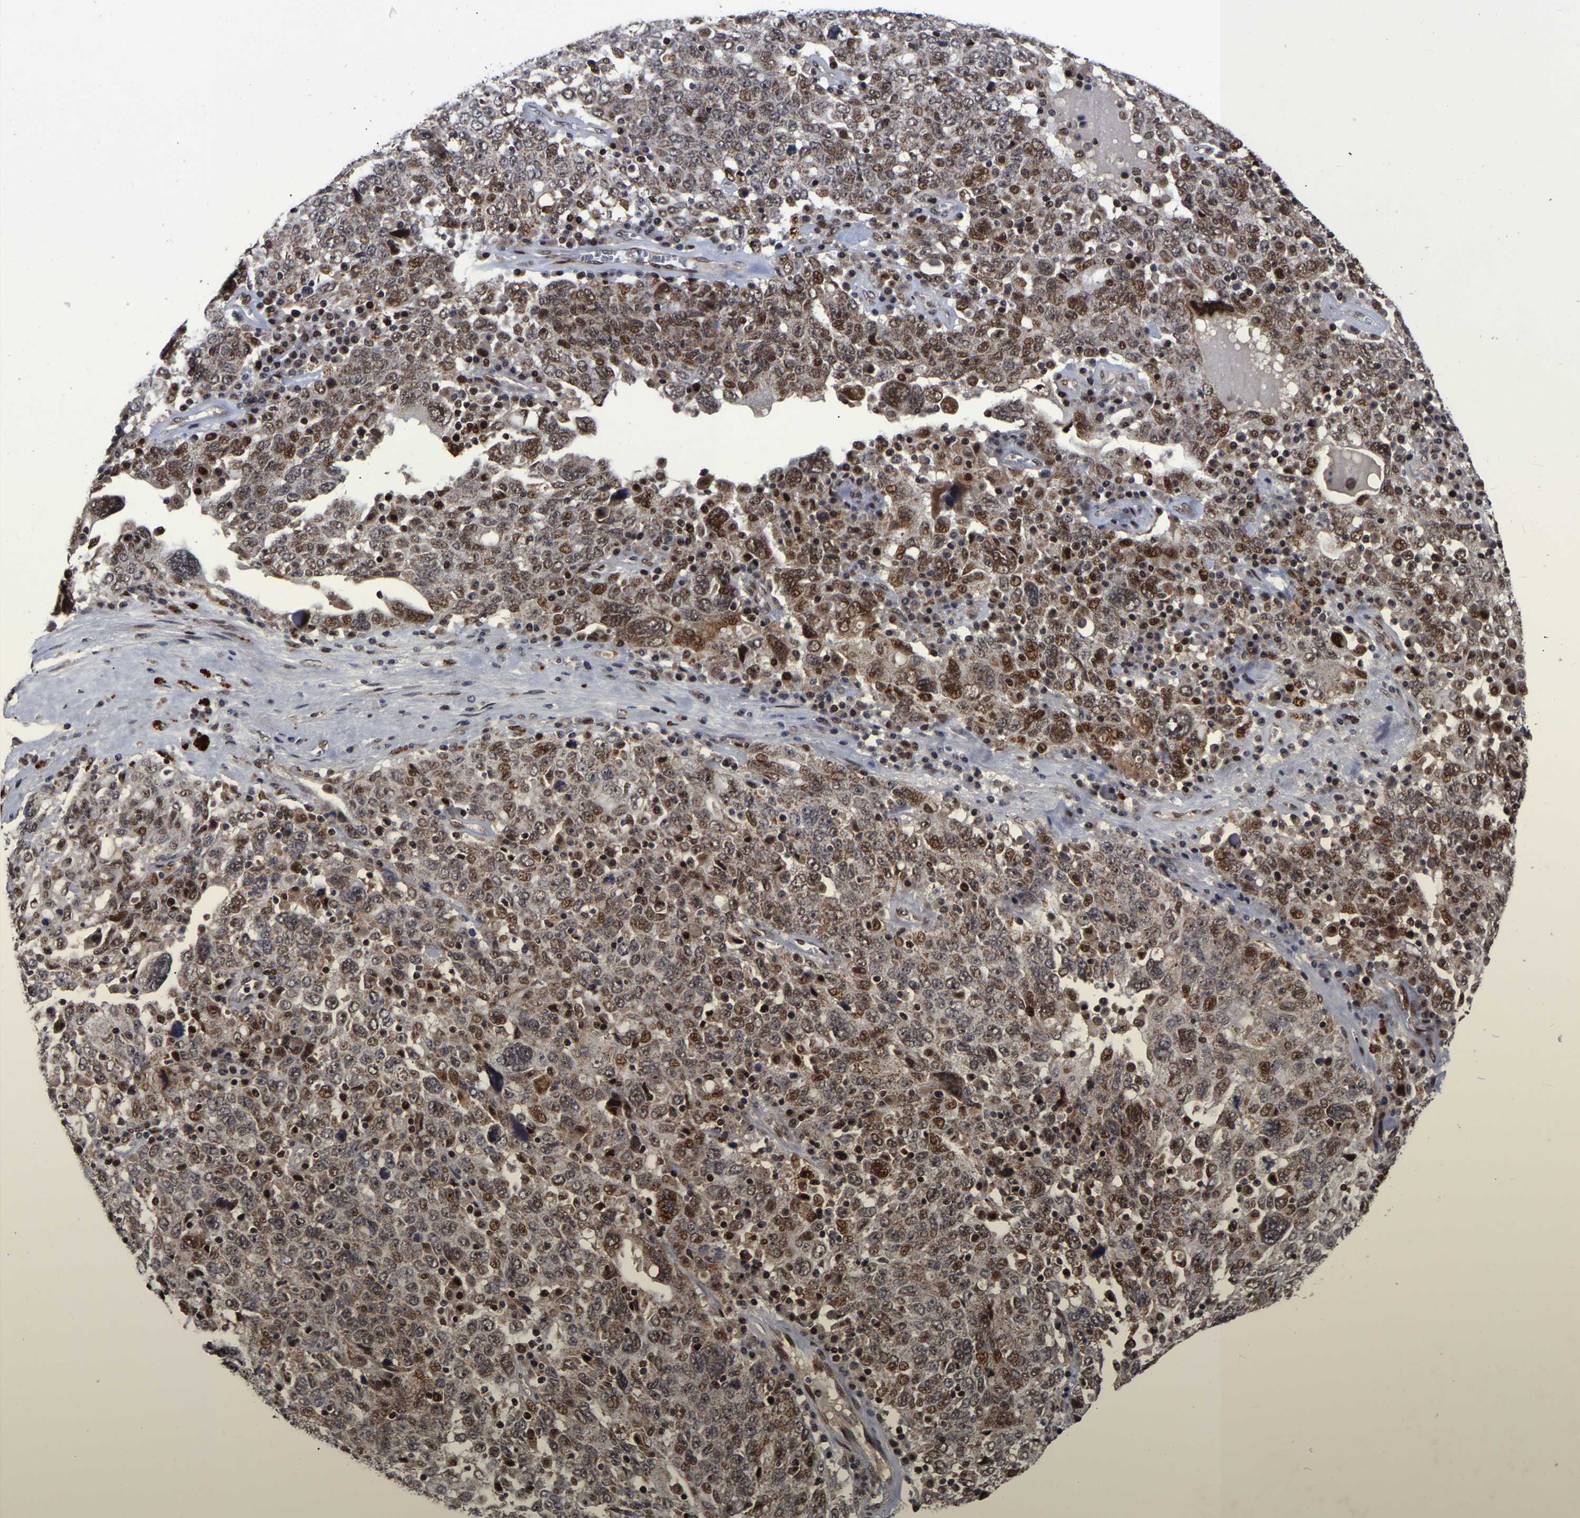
{"staining": {"intensity": "moderate", "quantity": ">75%", "location": "cytoplasmic/membranous,nuclear"}, "tissue": "ovarian cancer", "cell_type": "Tumor cells", "image_type": "cancer", "snomed": [{"axis": "morphology", "description": "Carcinoma, endometroid"}, {"axis": "topography", "description": "Ovary"}], "caption": "This micrograph exhibits IHC staining of human ovarian endometroid carcinoma, with medium moderate cytoplasmic/membranous and nuclear expression in about >75% of tumor cells.", "gene": "JUNB", "patient": {"sex": "female", "age": 62}}